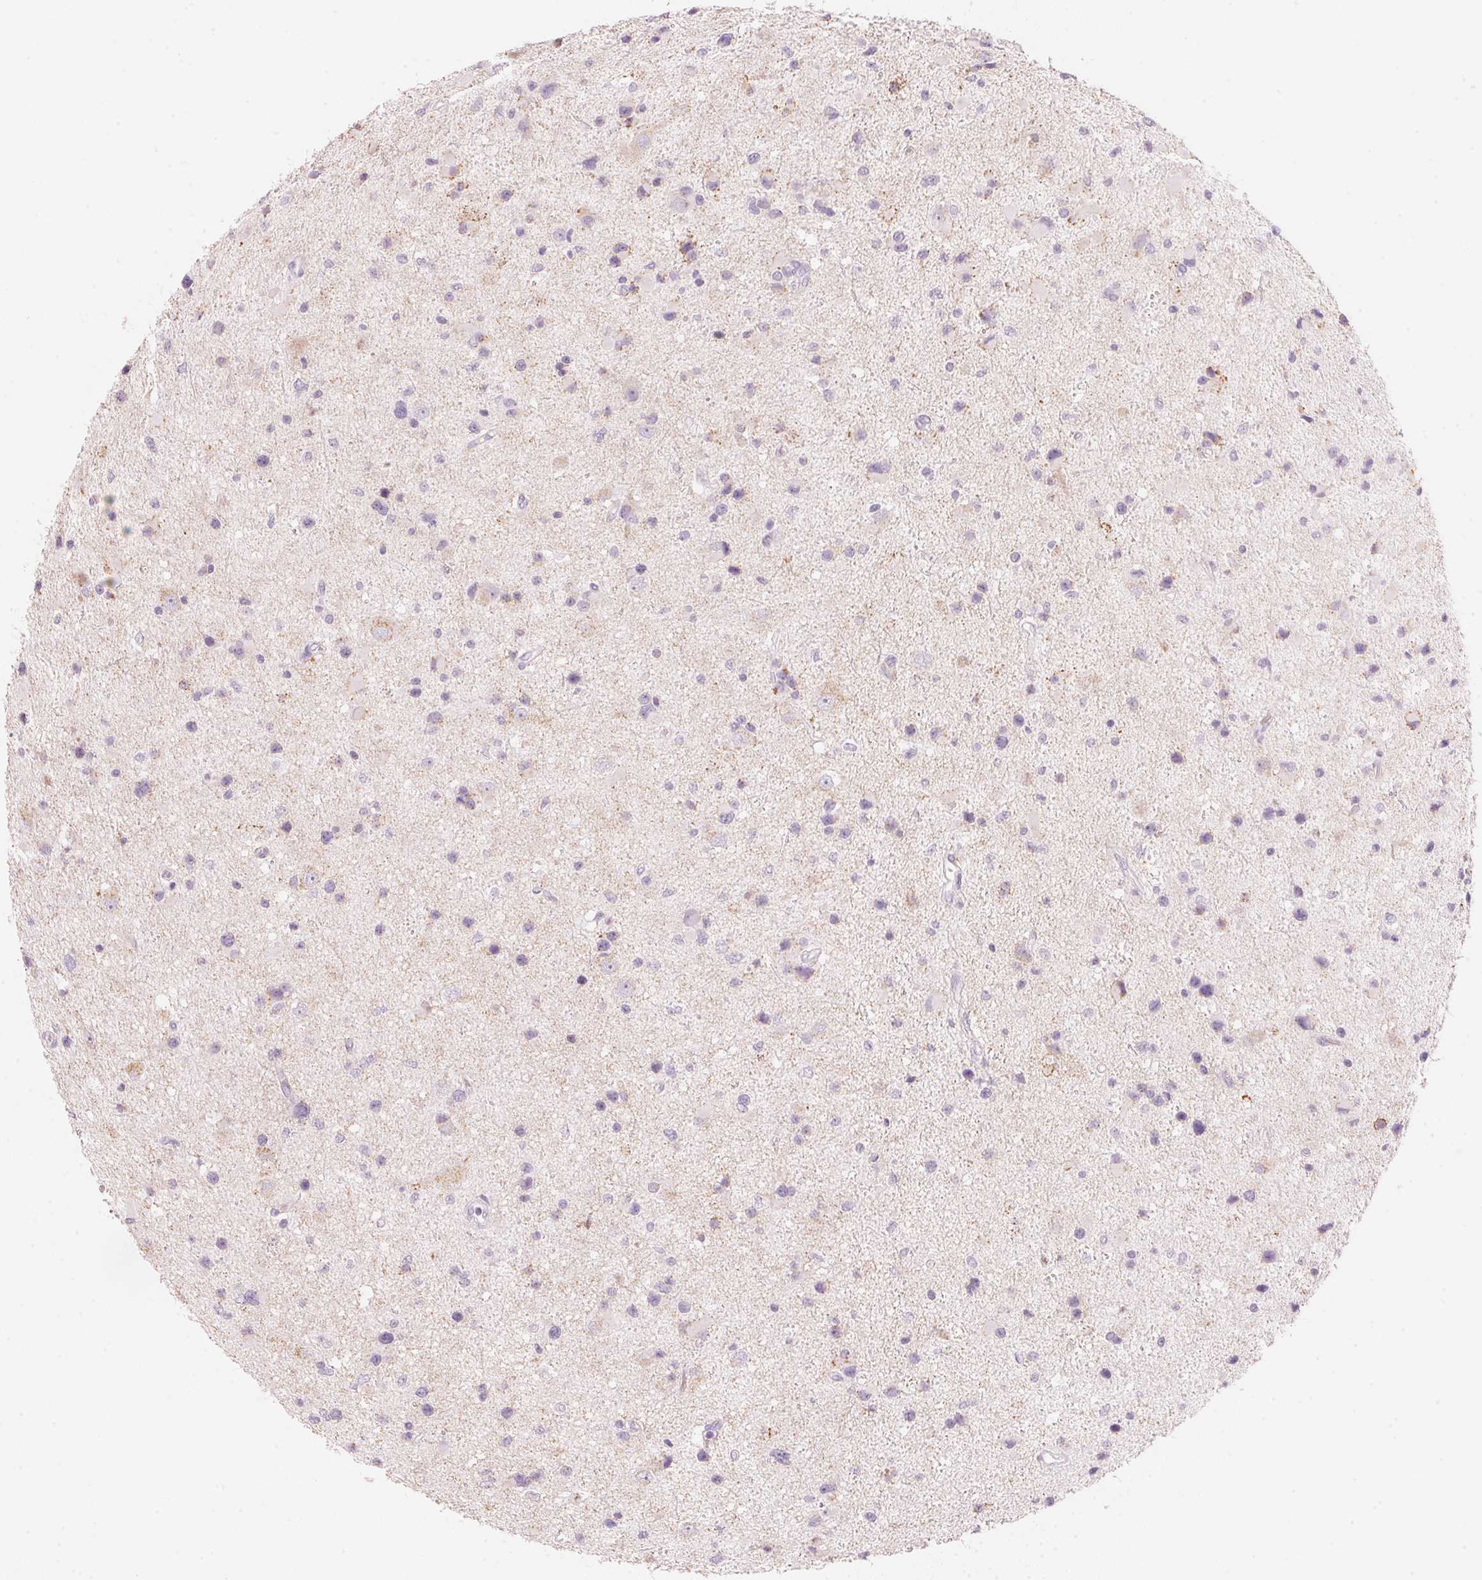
{"staining": {"intensity": "negative", "quantity": "none", "location": "none"}, "tissue": "glioma", "cell_type": "Tumor cells", "image_type": "cancer", "snomed": [{"axis": "morphology", "description": "Glioma, malignant, Low grade"}, {"axis": "topography", "description": "Brain"}], "caption": "Micrograph shows no significant protein staining in tumor cells of malignant low-grade glioma.", "gene": "HOXB13", "patient": {"sex": "female", "age": 32}}